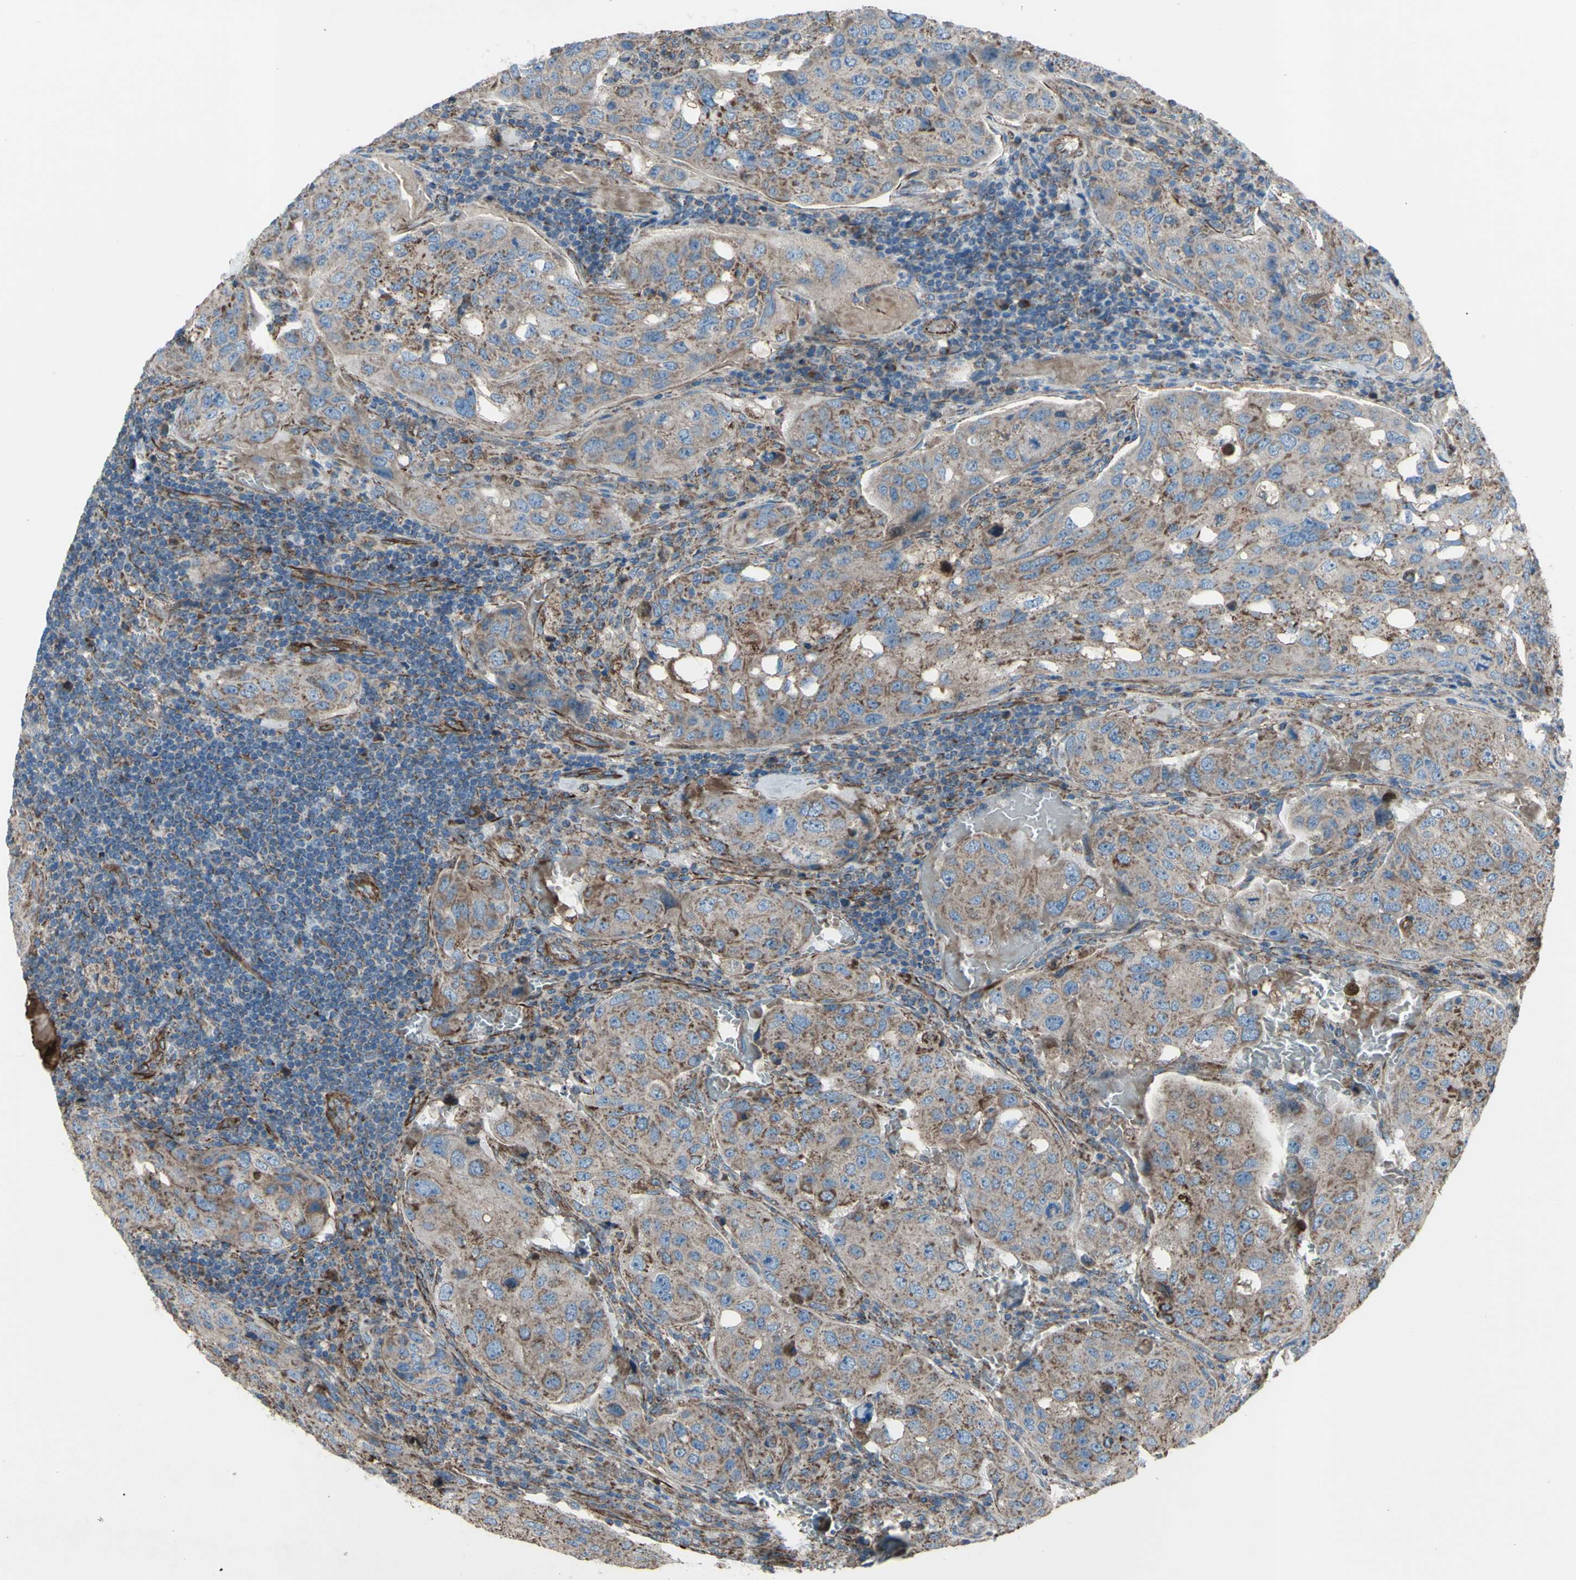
{"staining": {"intensity": "moderate", "quantity": ">75%", "location": "cytoplasmic/membranous"}, "tissue": "urothelial cancer", "cell_type": "Tumor cells", "image_type": "cancer", "snomed": [{"axis": "morphology", "description": "Urothelial carcinoma, High grade"}, {"axis": "topography", "description": "Lymph node"}, {"axis": "topography", "description": "Urinary bladder"}], "caption": "A high-resolution histopathology image shows IHC staining of urothelial cancer, which reveals moderate cytoplasmic/membranous expression in about >75% of tumor cells.", "gene": "EMC7", "patient": {"sex": "male", "age": 51}}